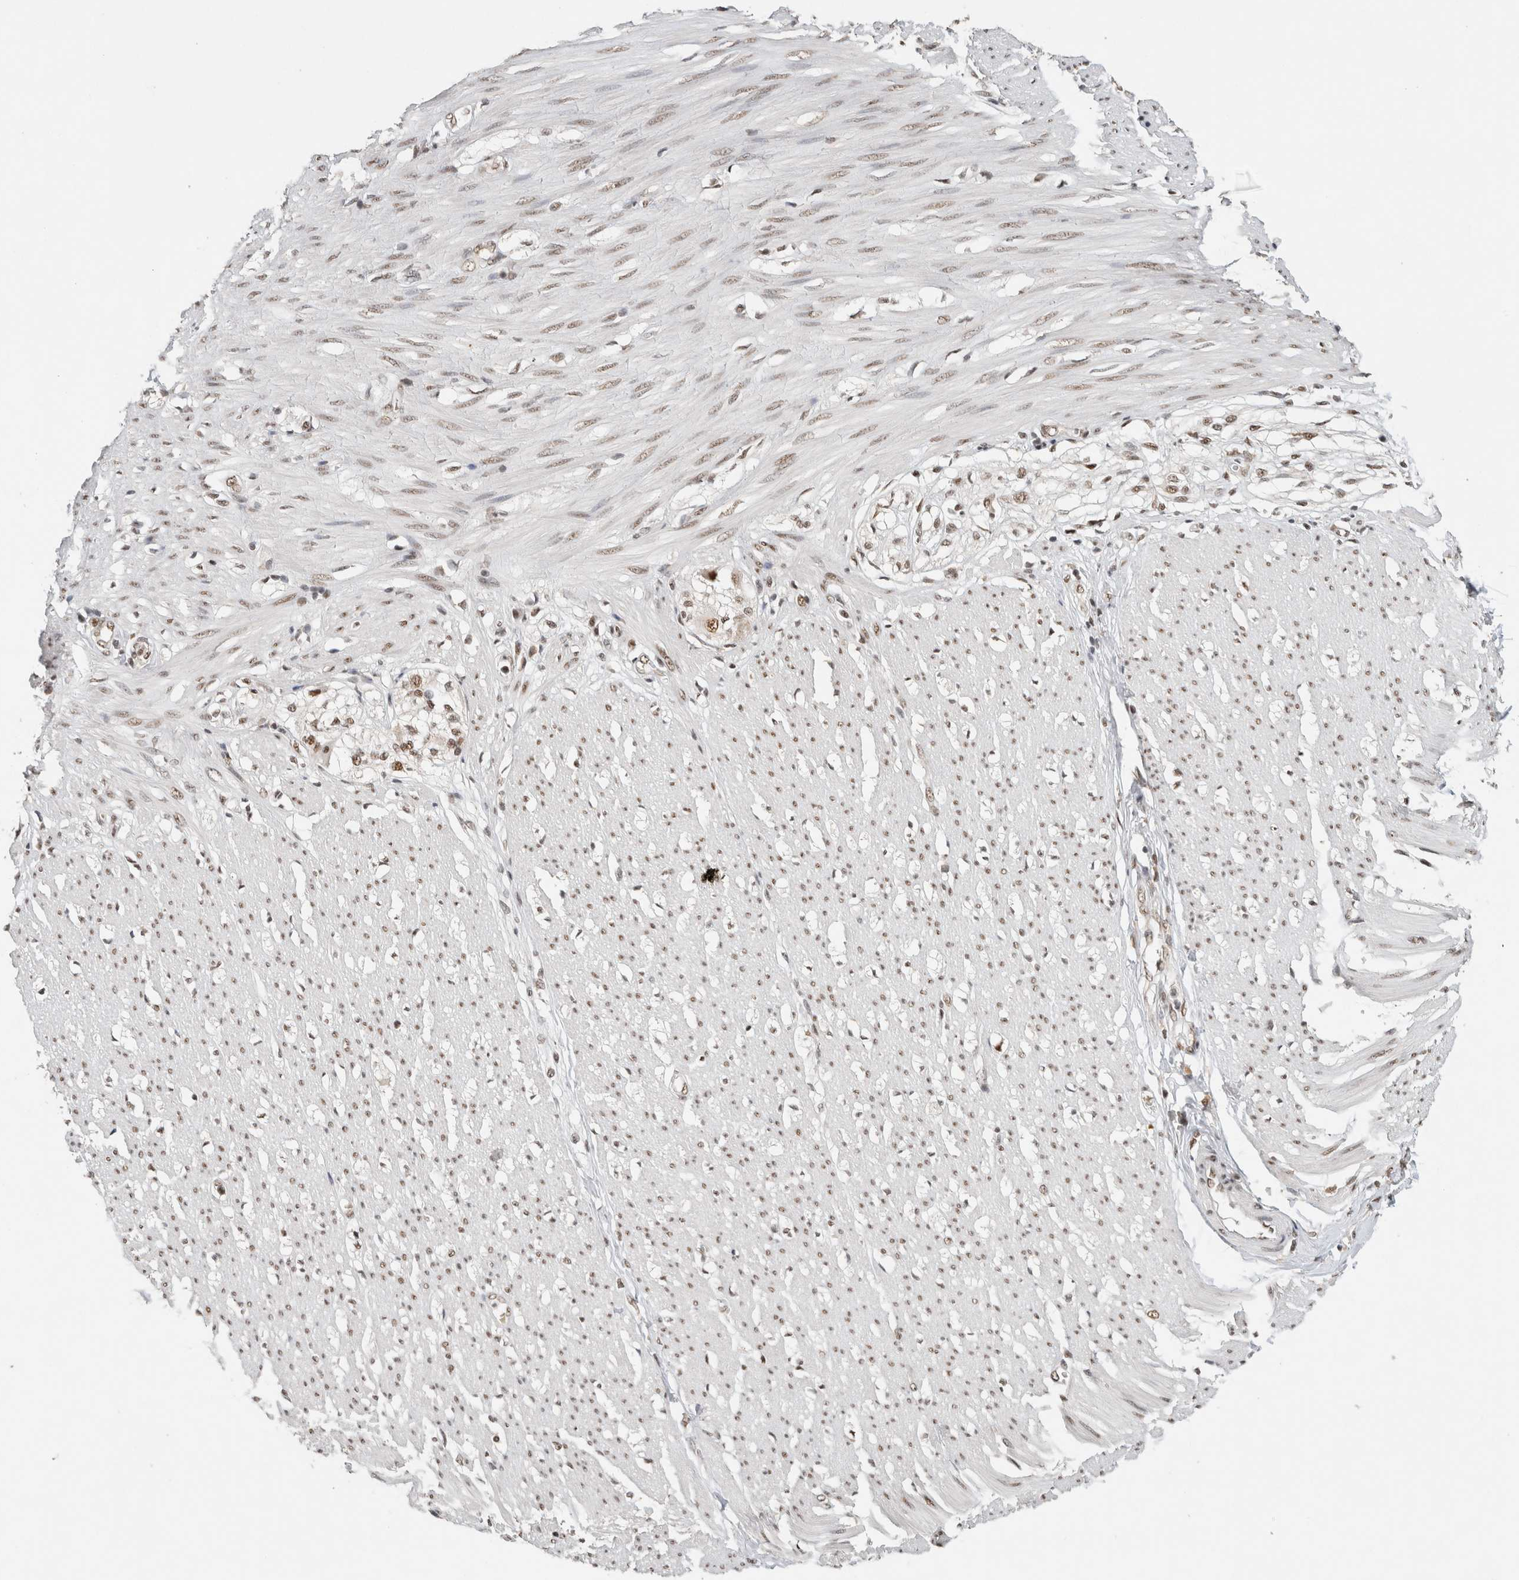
{"staining": {"intensity": "moderate", "quantity": ">75%", "location": "nuclear"}, "tissue": "smooth muscle", "cell_type": "Smooth muscle cells", "image_type": "normal", "snomed": [{"axis": "morphology", "description": "Normal tissue, NOS"}, {"axis": "morphology", "description": "Adenocarcinoma, NOS"}, {"axis": "topography", "description": "Colon"}, {"axis": "topography", "description": "Peripheral nerve tissue"}], "caption": "High-magnification brightfield microscopy of normal smooth muscle stained with DAB (brown) and counterstained with hematoxylin (blue). smooth muscle cells exhibit moderate nuclear positivity is seen in approximately>75% of cells. (Brightfield microscopy of DAB IHC at high magnification).", "gene": "DDX42", "patient": {"sex": "male", "age": 14}}